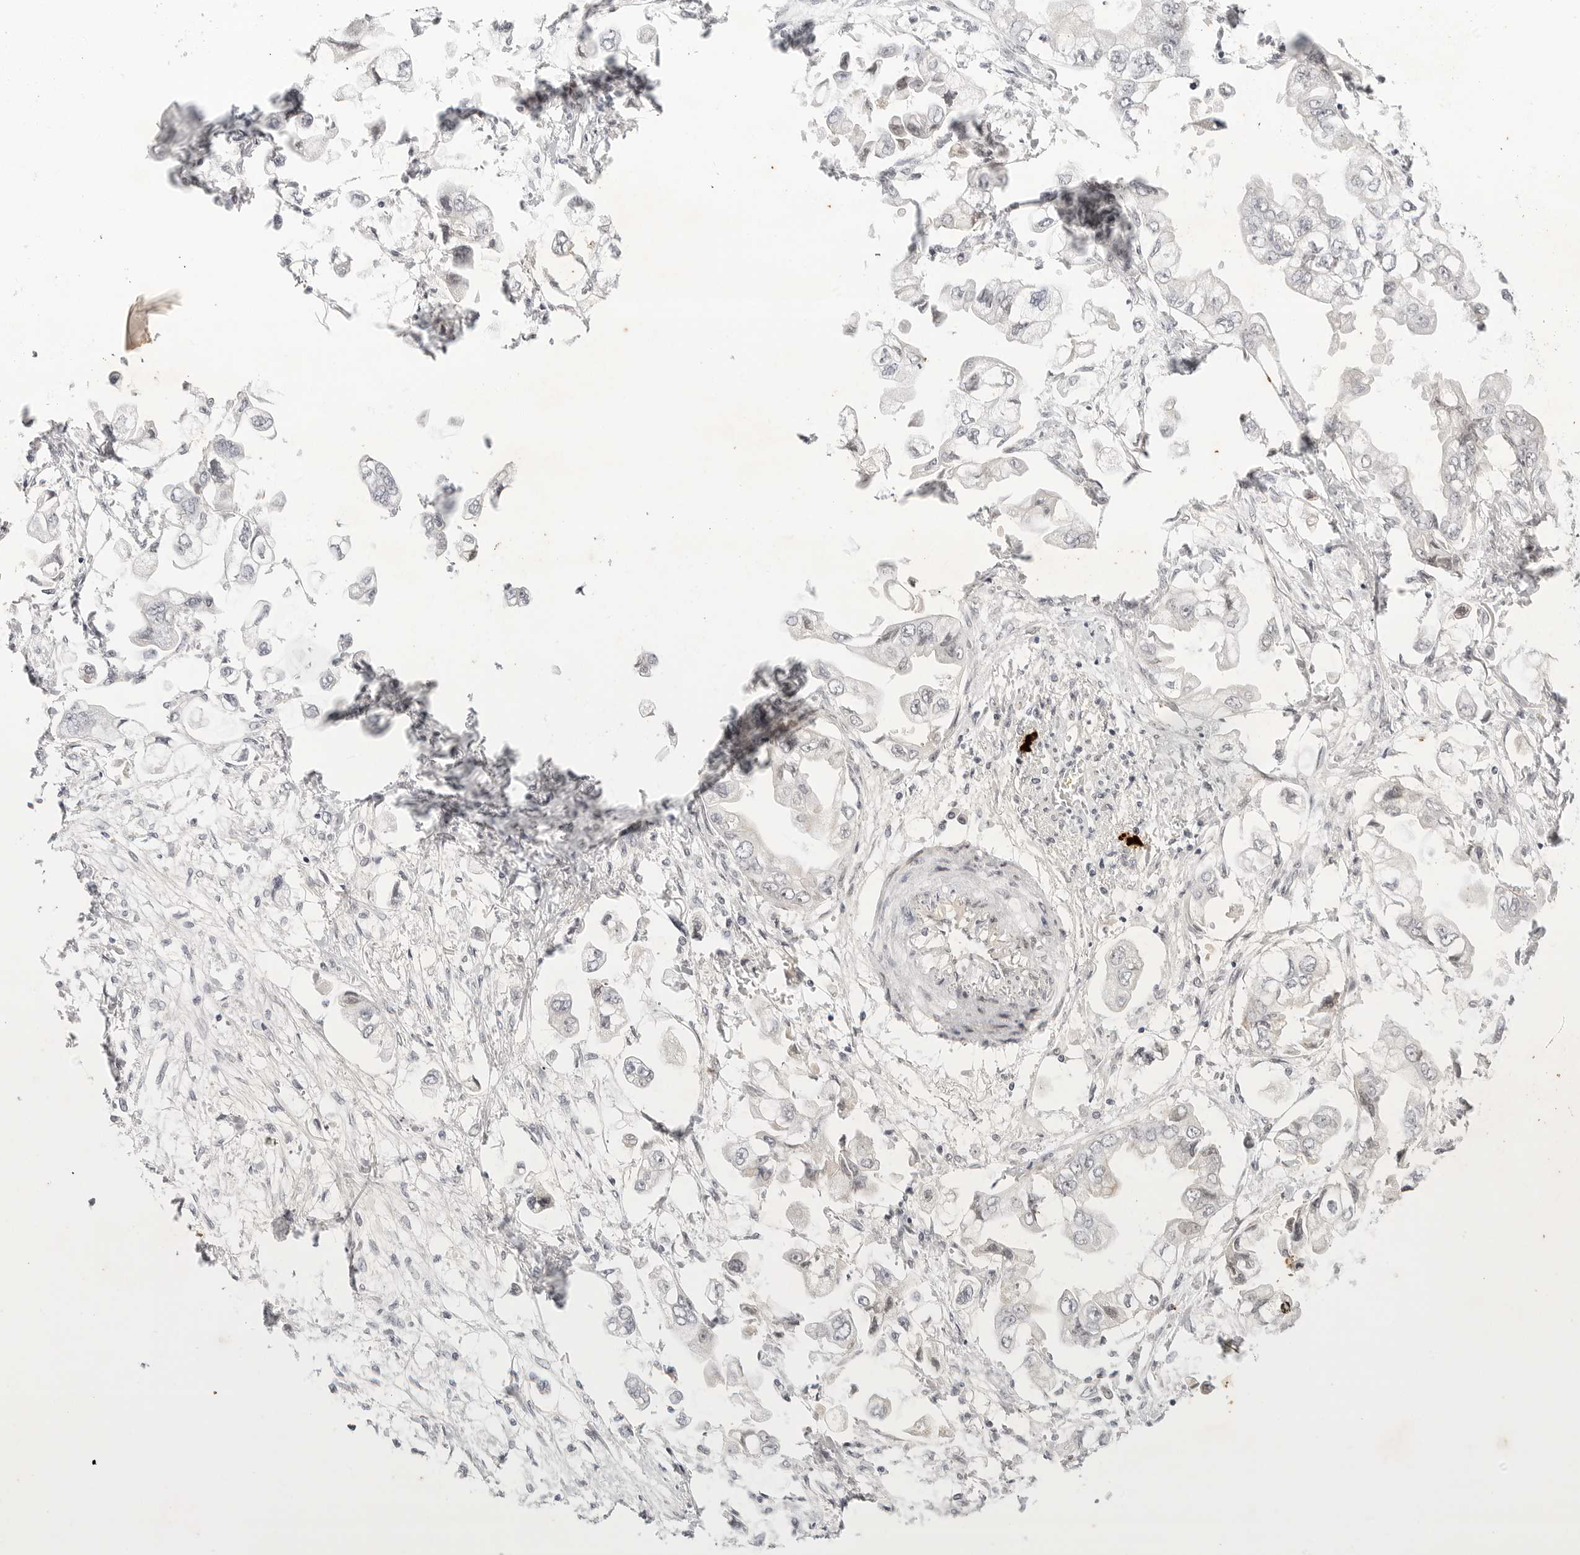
{"staining": {"intensity": "negative", "quantity": "none", "location": "none"}, "tissue": "stomach cancer", "cell_type": "Tumor cells", "image_type": "cancer", "snomed": [{"axis": "morphology", "description": "Adenocarcinoma, NOS"}, {"axis": "topography", "description": "Stomach"}], "caption": "Tumor cells show no significant protein expression in stomach adenocarcinoma.", "gene": "HIPK3", "patient": {"sex": "male", "age": 62}}